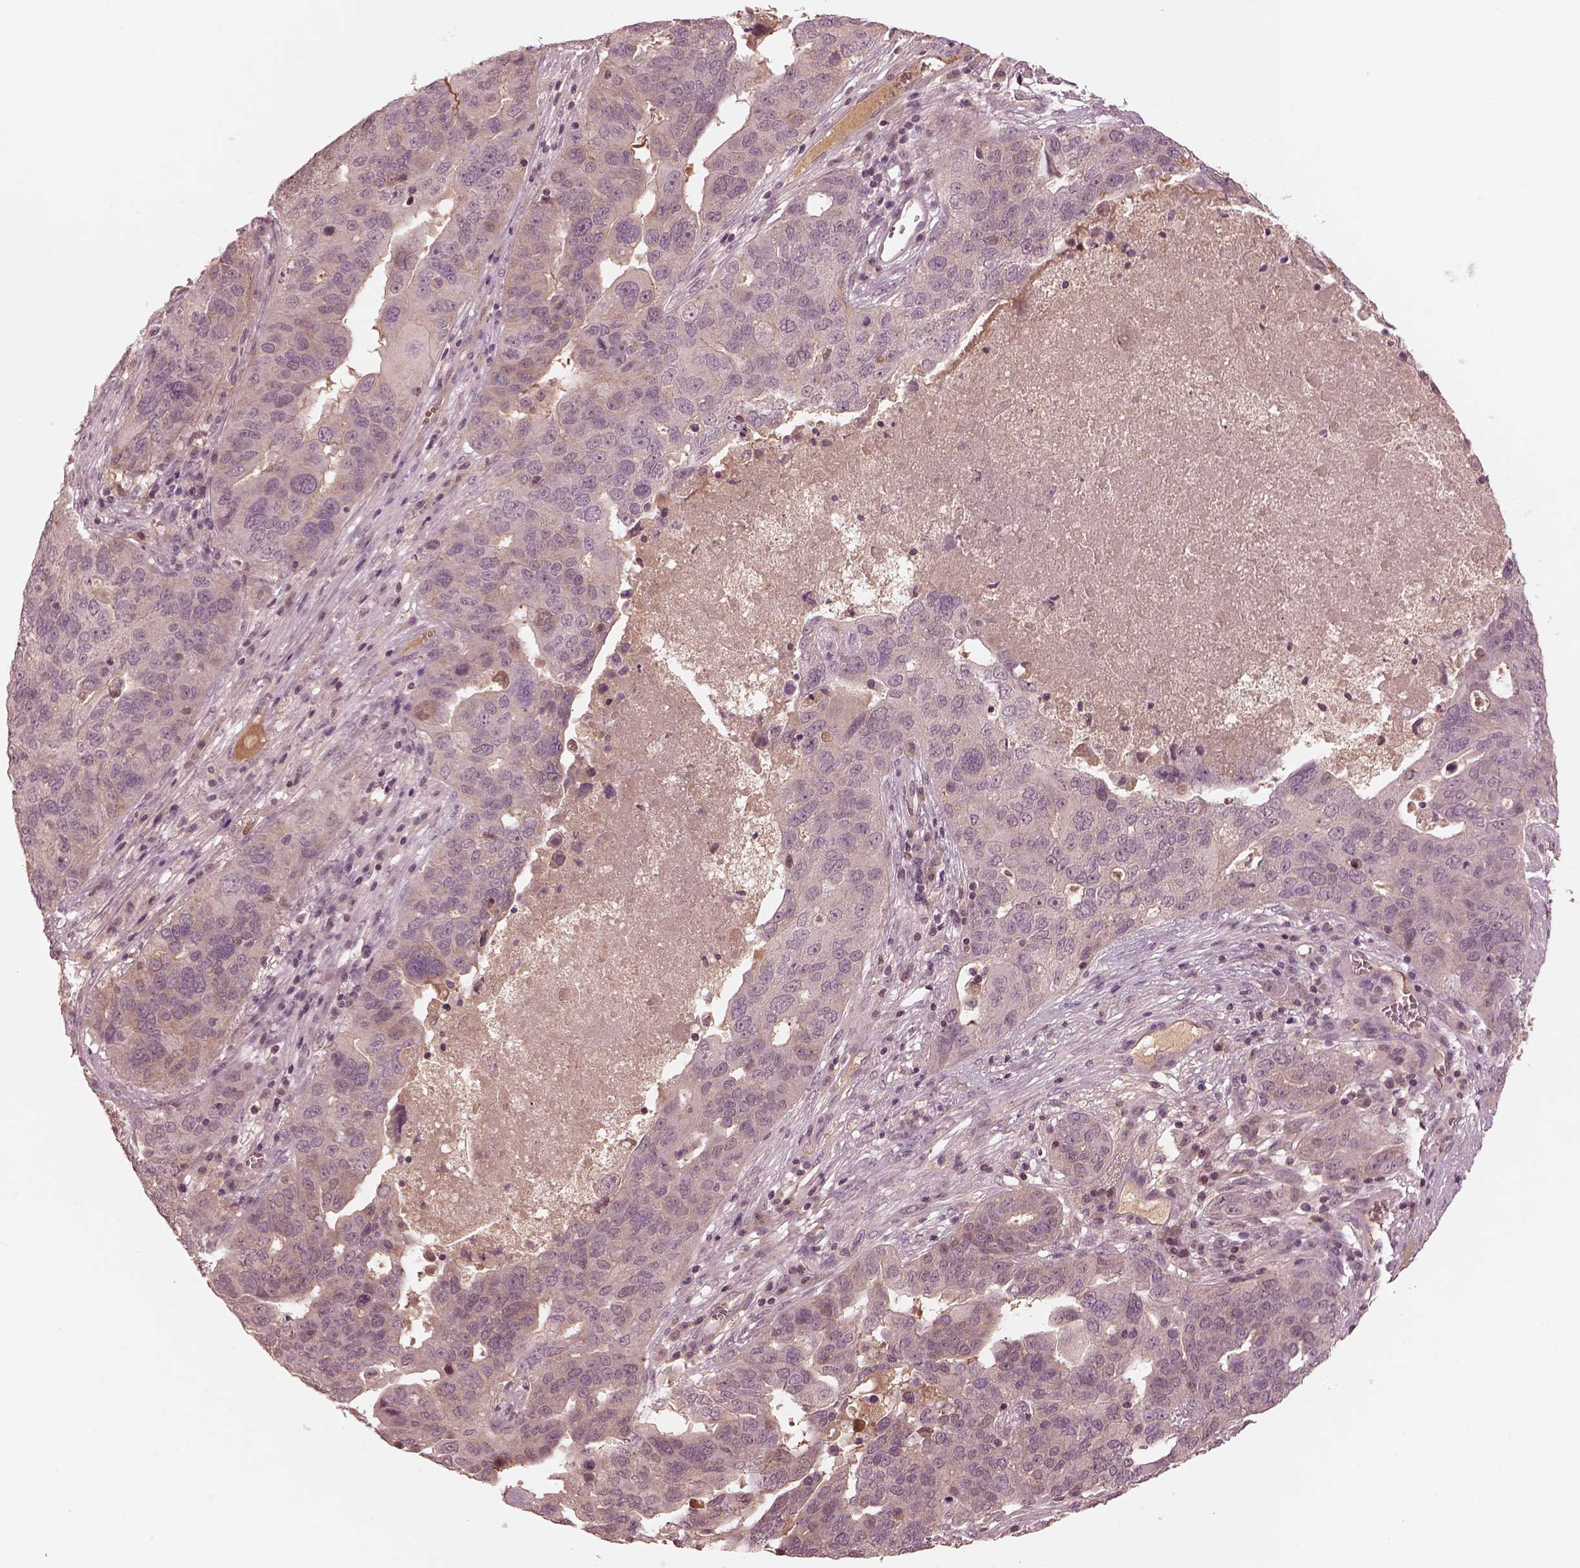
{"staining": {"intensity": "negative", "quantity": "none", "location": "none"}, "tissue": "ovarian cancer", "cell_type": "Tumor cells", "image_type": "cancer", "snomed": [{"axis": "morphology", "description": "Carcinoma, endometroid"}, {"axis": "topography", "description": "Soft tissue"}, {"axis": "topography", "description": "Ovary"}], "caption": "This photomicrograph is of endometroid carcinoma (ovarian) stained with immunohistochemistry (IHC) to label a protein in brown with the nuclei are counter-stained blue. There is no staining in tumor cells. (Brightfield microscopy of DAB (3,3'-diaminobenzidine) IHC at high magnification).", "gene": "TF", "patient": {"sex": "female", "age": 52}}